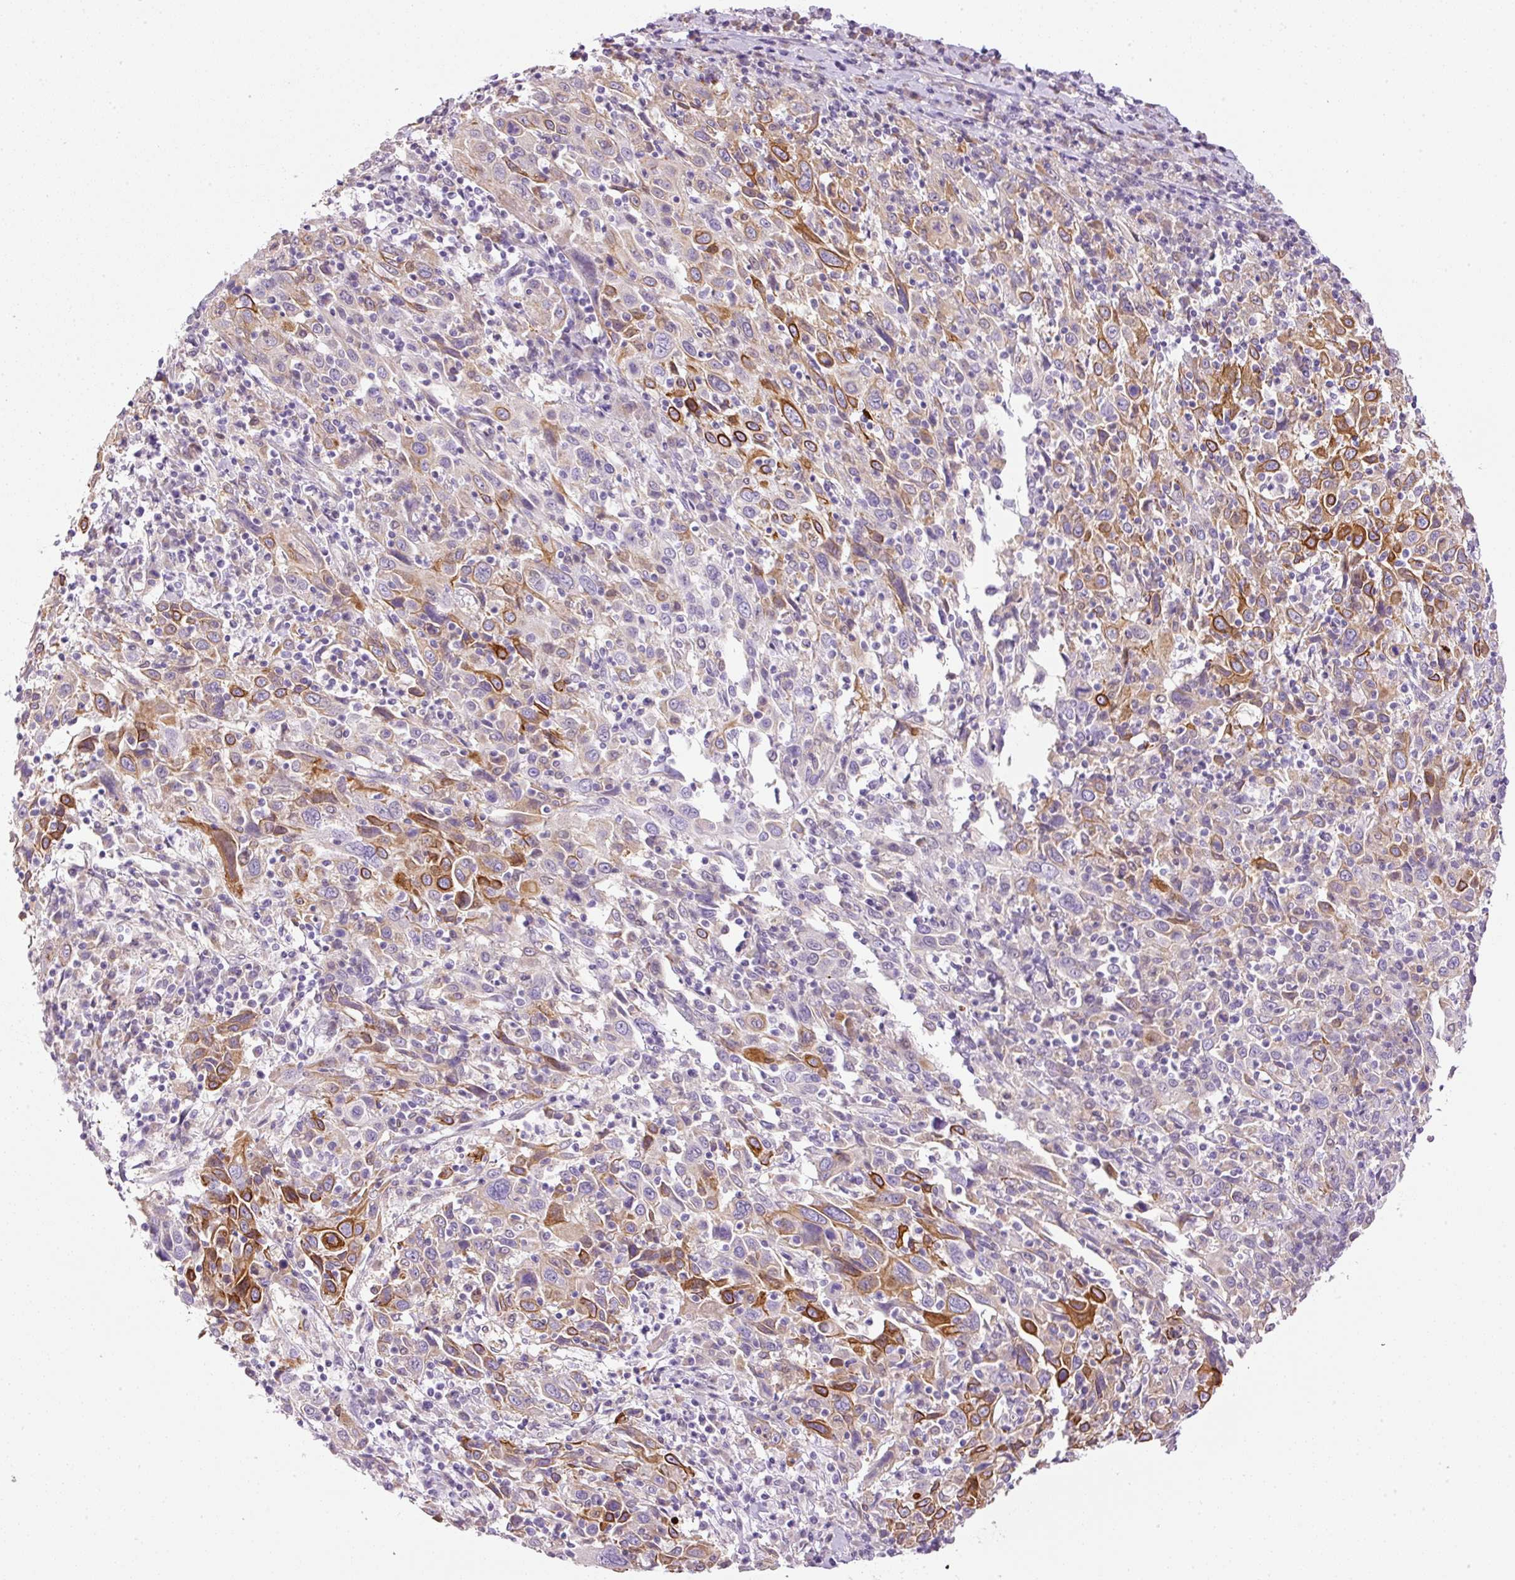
{"staining": {"intensity": "moderate", "quantity": "25%-75%", "location": "cytoplasmic/membranous"}, "tissue": "cervical cancer", "cell_type": "Tumor cells", "image_type": "cancer", "snomed": [{"axis": "morphology", "description": "Squamous cell carcinoma, NOS"}, {"axis": "topography", "description": "Cervix"}], "caption": "The image demonstrates staining of cervical cancer (squamous cell carcinoma), revealing moderate cytoplasmic/membranous protein staining (brown color) within tumor cells.", "gene": "SRC", "patient": {"sex": "female", "age": 46}}